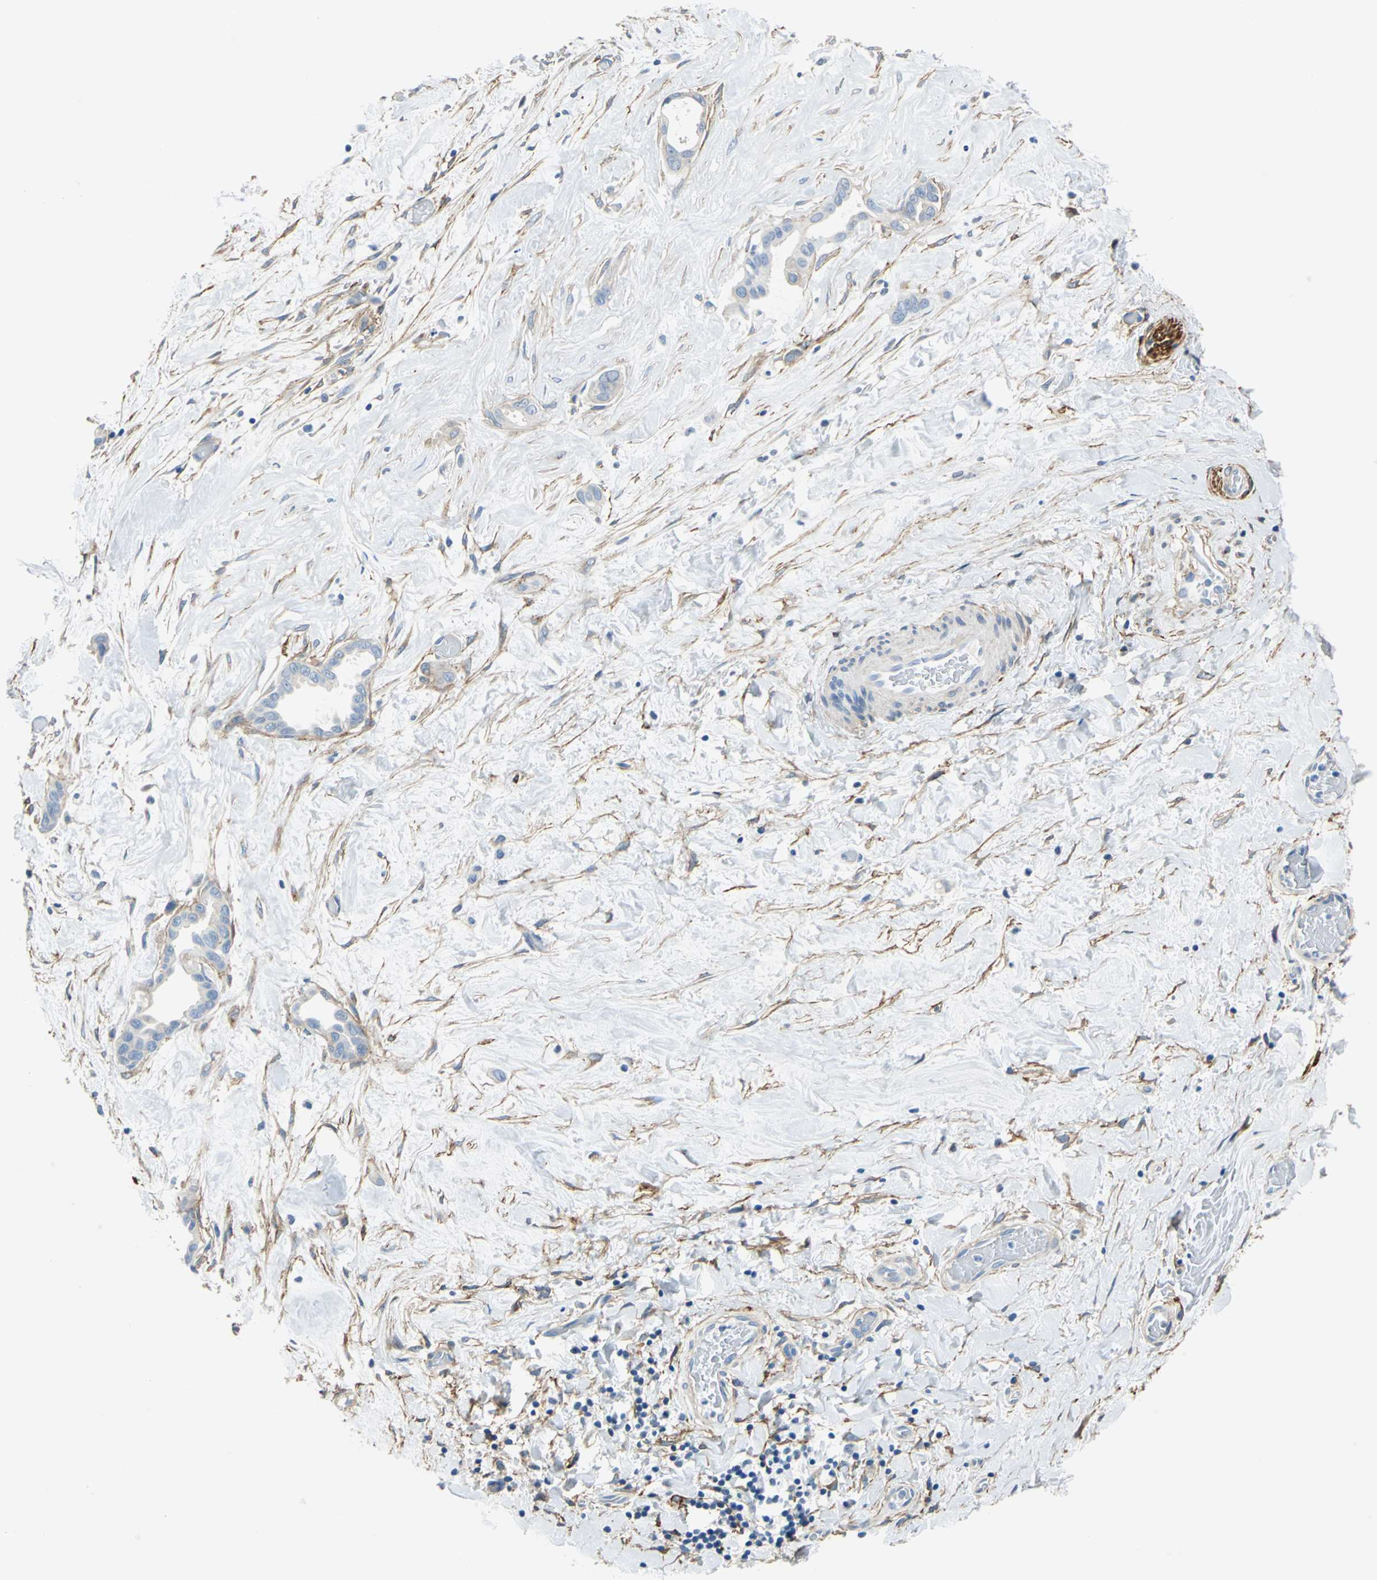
{"staining": {"intensity": "negative", "quantity": "none", "location": "none"}, "tissue": "liver cancer", "cell_type": "Tumor cells", "image_type": "cancer", "snomed": [{"axis": "morphology", "description": "Cholangiocarcinoma"}, {"axis": "topography", "description": "Liver"}], "caption": "DAB (3,3'-diaminobenzidine) immunohistochemical staining of cholangiocarcinoma (liver) exhibits no significant positivity in tumor cells.", "gene": "AKAP12", "patient": {"sex": "female", "age": 65}}